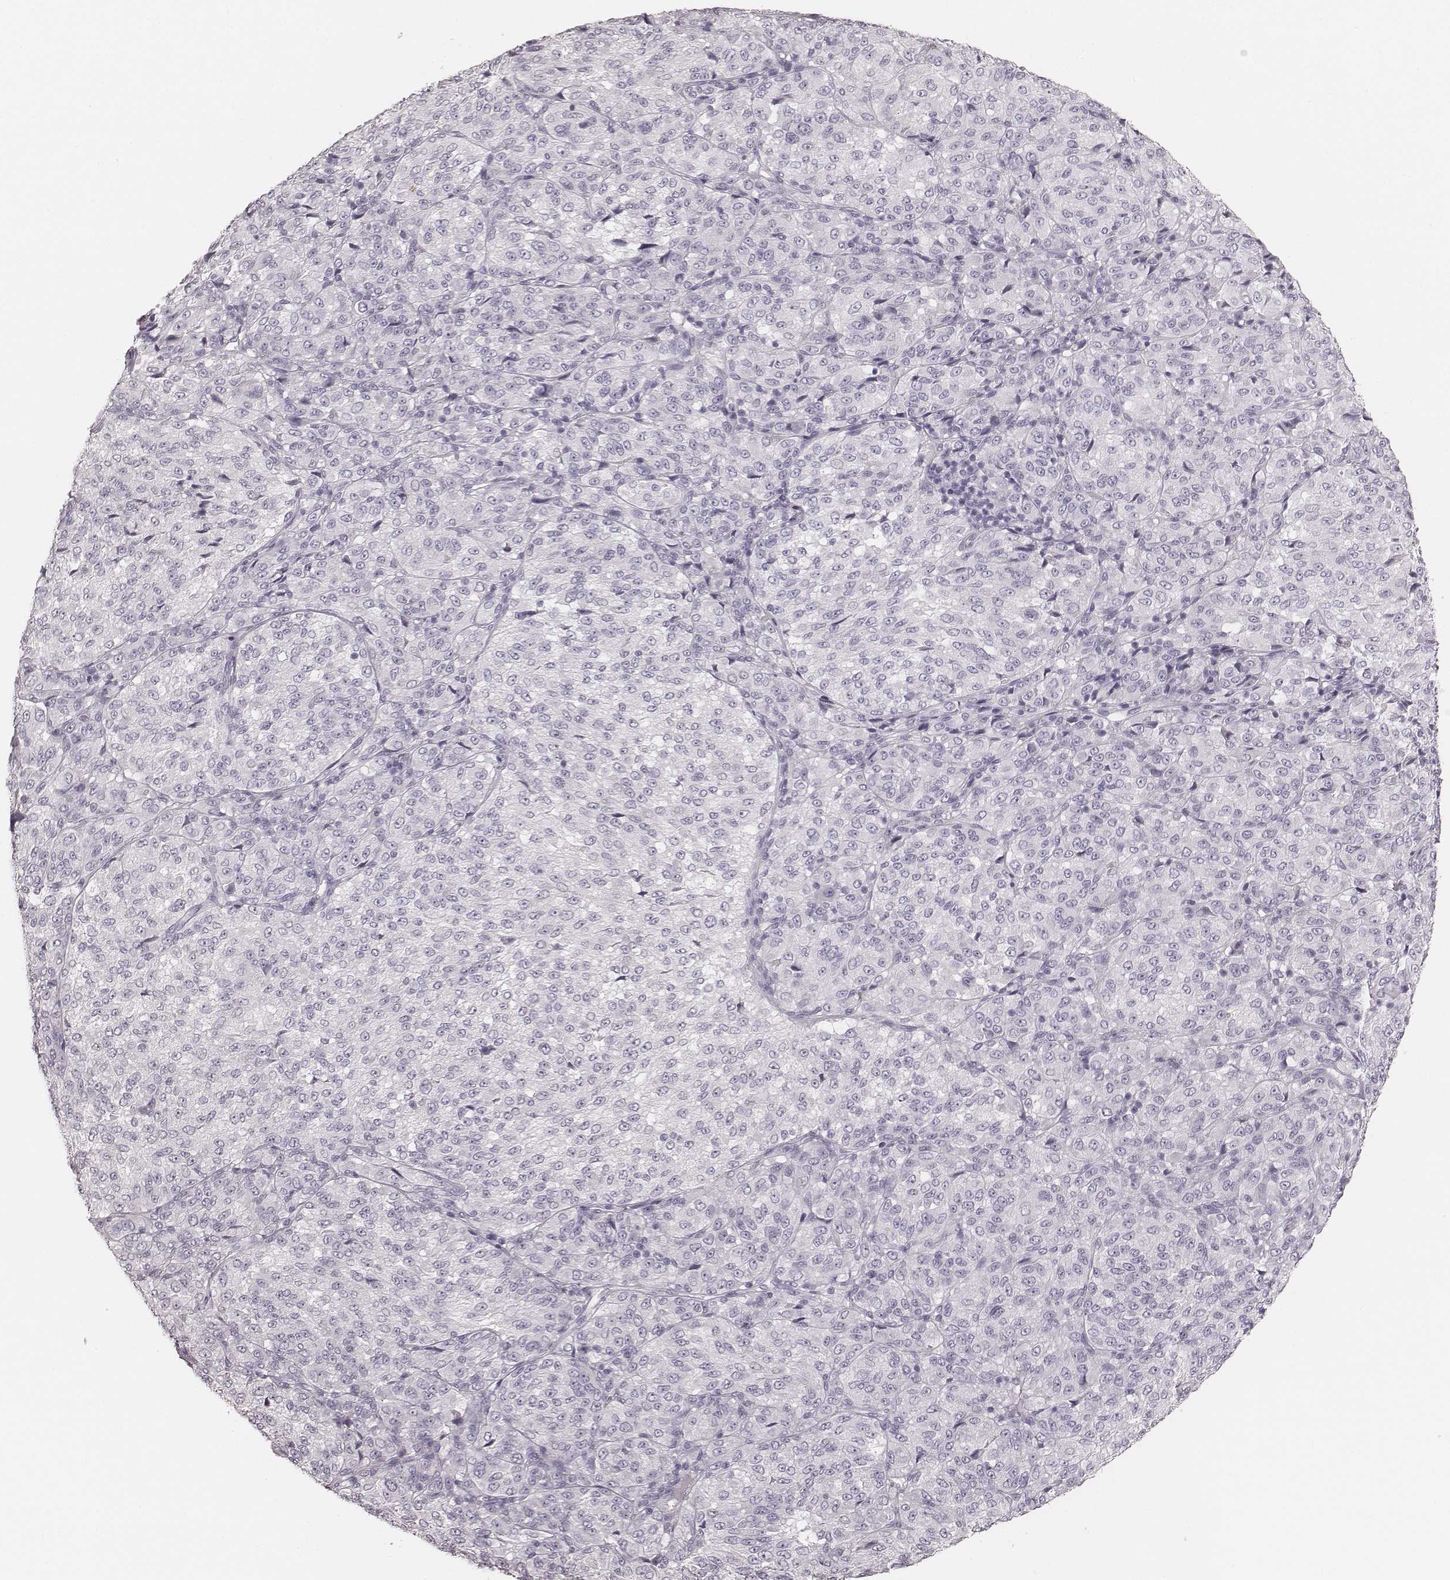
{"staining": {"intensity": "negative", "quantity": "none", "location": "none"}, "tissue": "melanoma", "cell_type": "Tumor cells", "image_type": "cancer", "snomed": [{"axis": "morphology", "description": "Malignant melanoma, Metastatic site"}, {"axis": "topography", "description": "Brain"}], "caption": "Tumor cells show no significant protein positivity in melanoma.", "gene": "KRT31", "patient": {"sex": "female", "age": 56}}